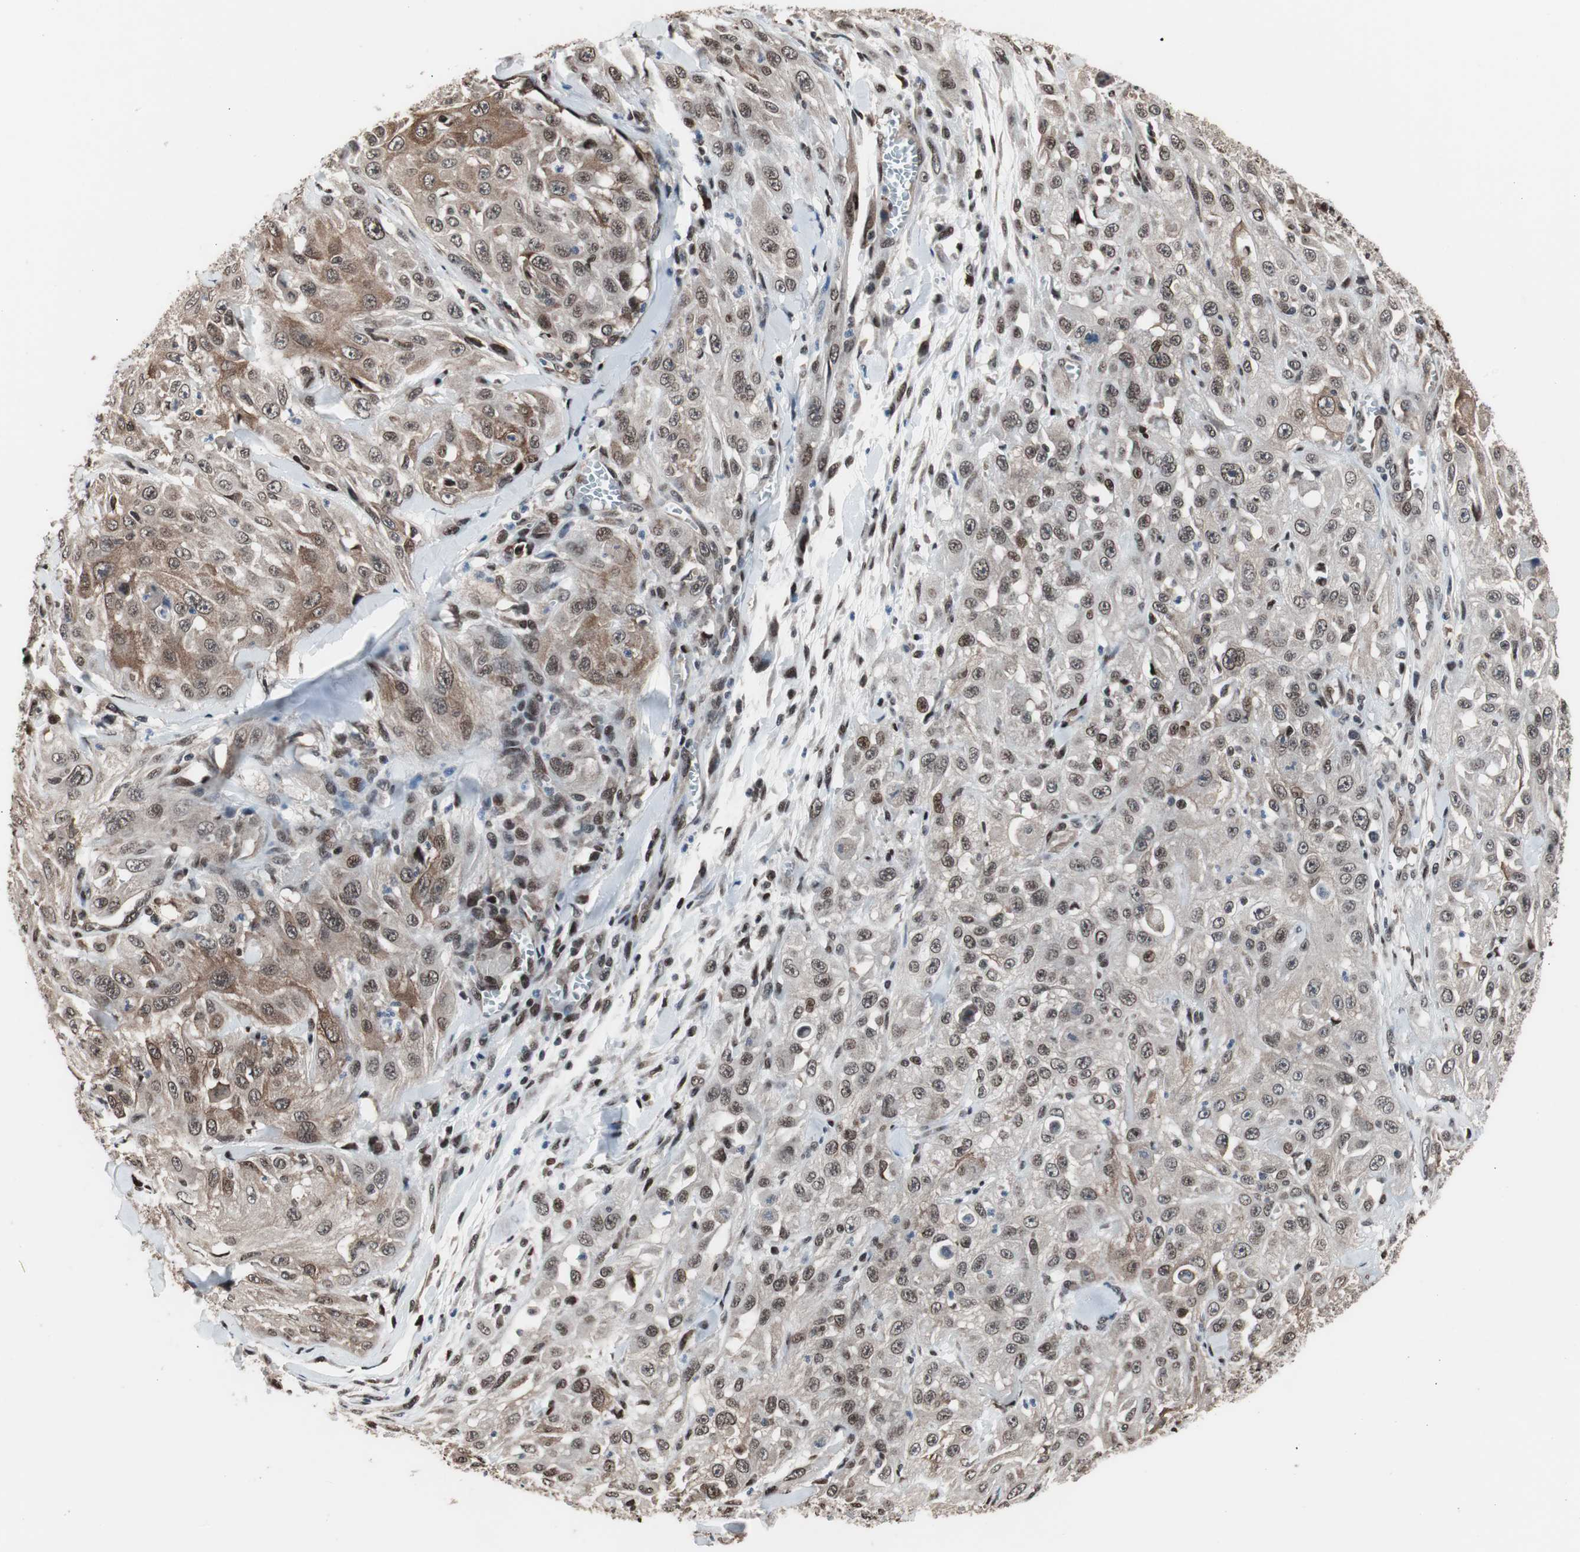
{"staining": {"intensity": "moderate", "quantity": "25%-75%", "location": "cytoplasmic/membranous"}, "tissue": "skin cancer", "cell_type": "Tumor cells", "image_type": "cancer", "snomed": [{"axis": "morphology", "description": "Squamous cell carcinoma, NOS"}, {"axis": "morphology", "description": "Squamous cell carcinoma, metastatic, NOS"}, {"axis": "topography", "description": "Skin"}, {"axis": "topography", "description": "Lymph node"}], "caption": "Immunohistochemistry (IHC) image of human metastatic squamous cell carcinoma (skin) stained for a protein (brown), which reveals medium levels of moderate cytoplasmic/membranous positivity in approximately 25%-75% of tumor cells.", "gene": "POGZ", "patient": {"sex": "male", "age": 75}}